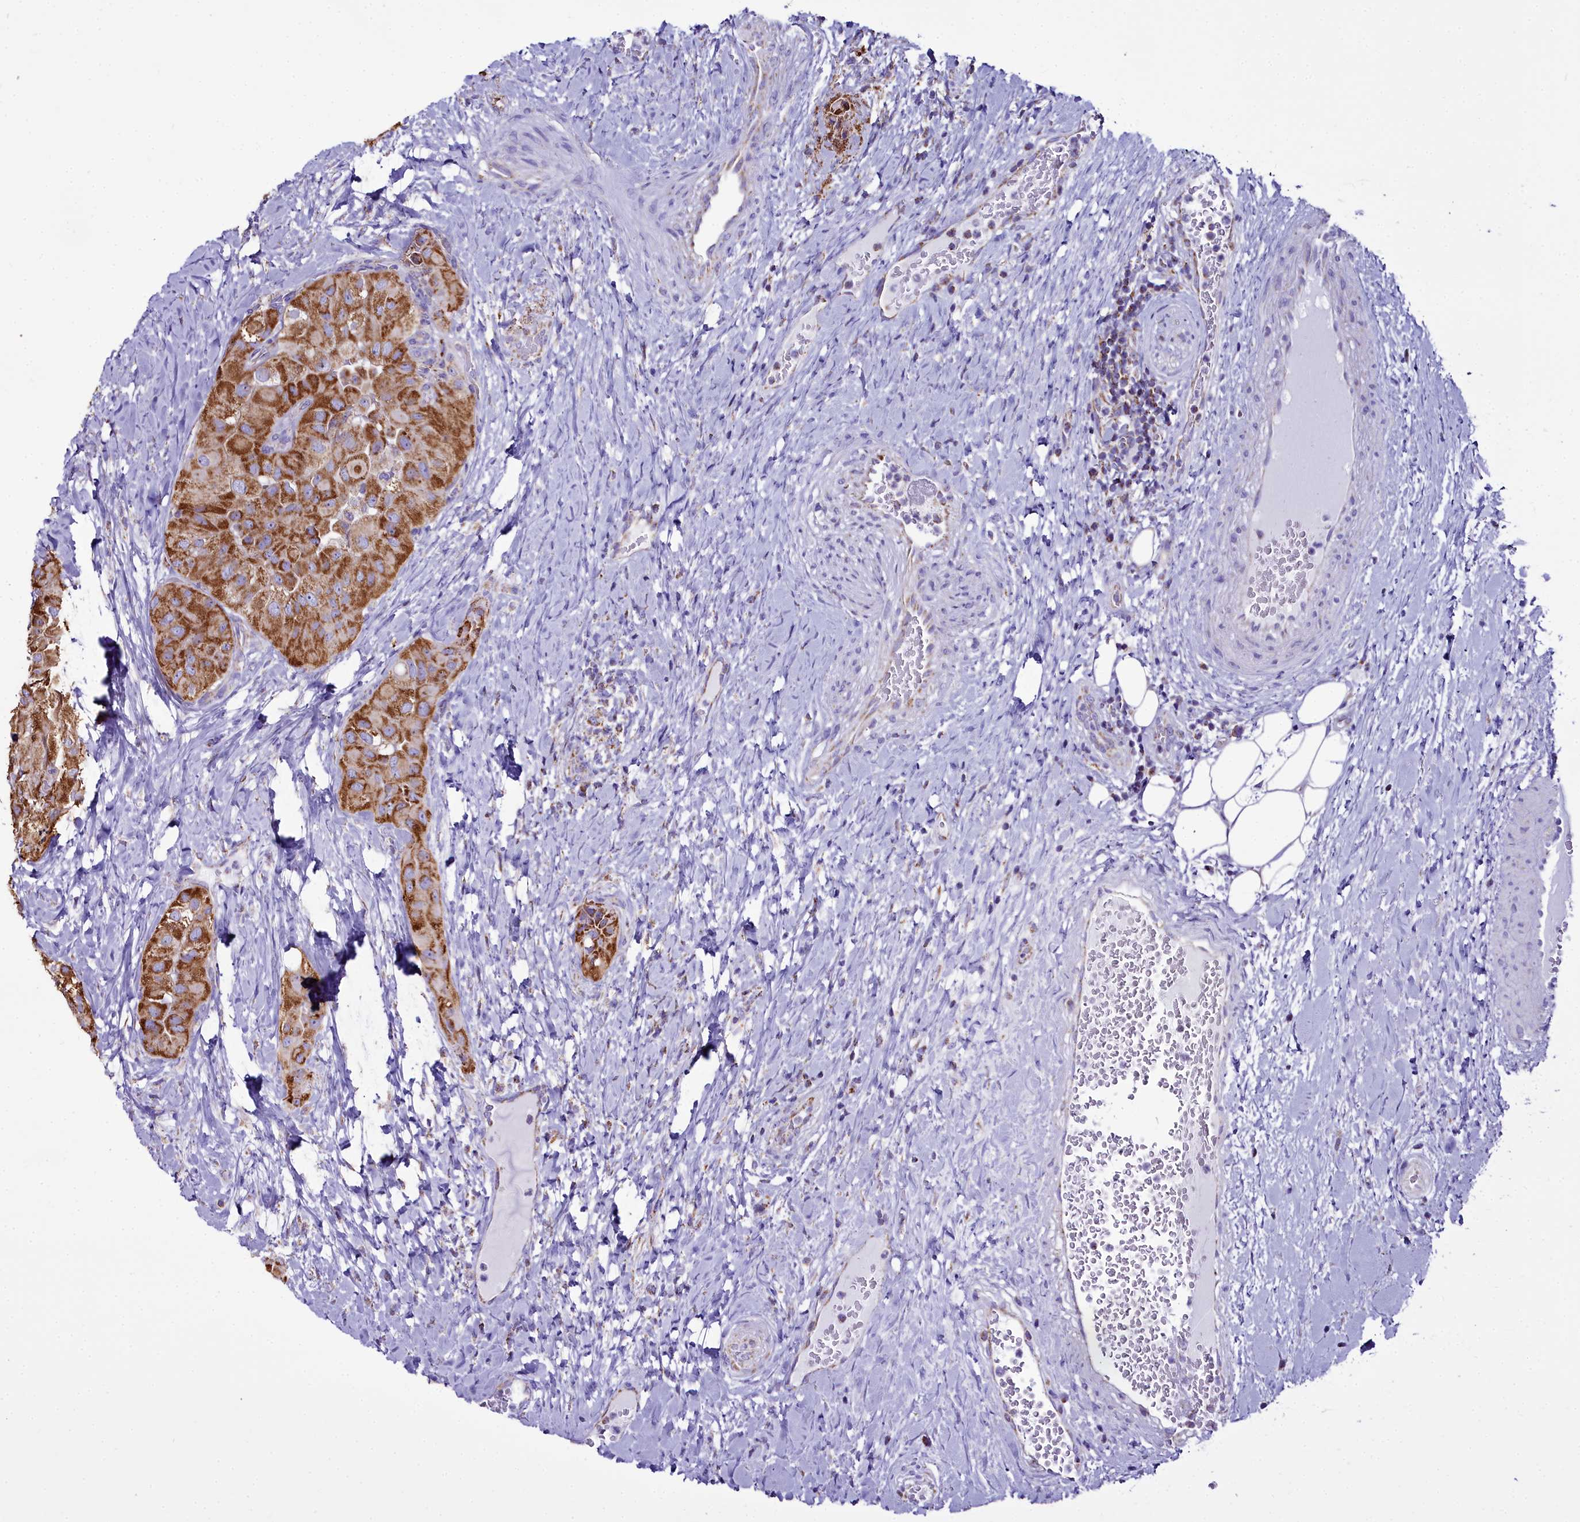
{"staining": {"intensity": "strong", "quantity": ">75%", "location": "cytoplasmic/membranous"}, "tissue": "thyroid cancer", "cell_type": "Tumor cells", "image_type": "cancer", "snomed": [{"axis": "morphology", "description": "Normal tissue, NOS"}, {"axis": "morphology", "description": "Papillary adenocarcinoma, NOS"}, {"axis": "topography", "description": "Thyroid gland"}], "caption": "Protein staining of papillary adenocarcinoma (thyroid) tissue reveals strong cytoplasmic/membranous positivity in about >75% of tumor cells.", "gene": "WDFY3", "patient": {"sex": "female", "age": 59}}